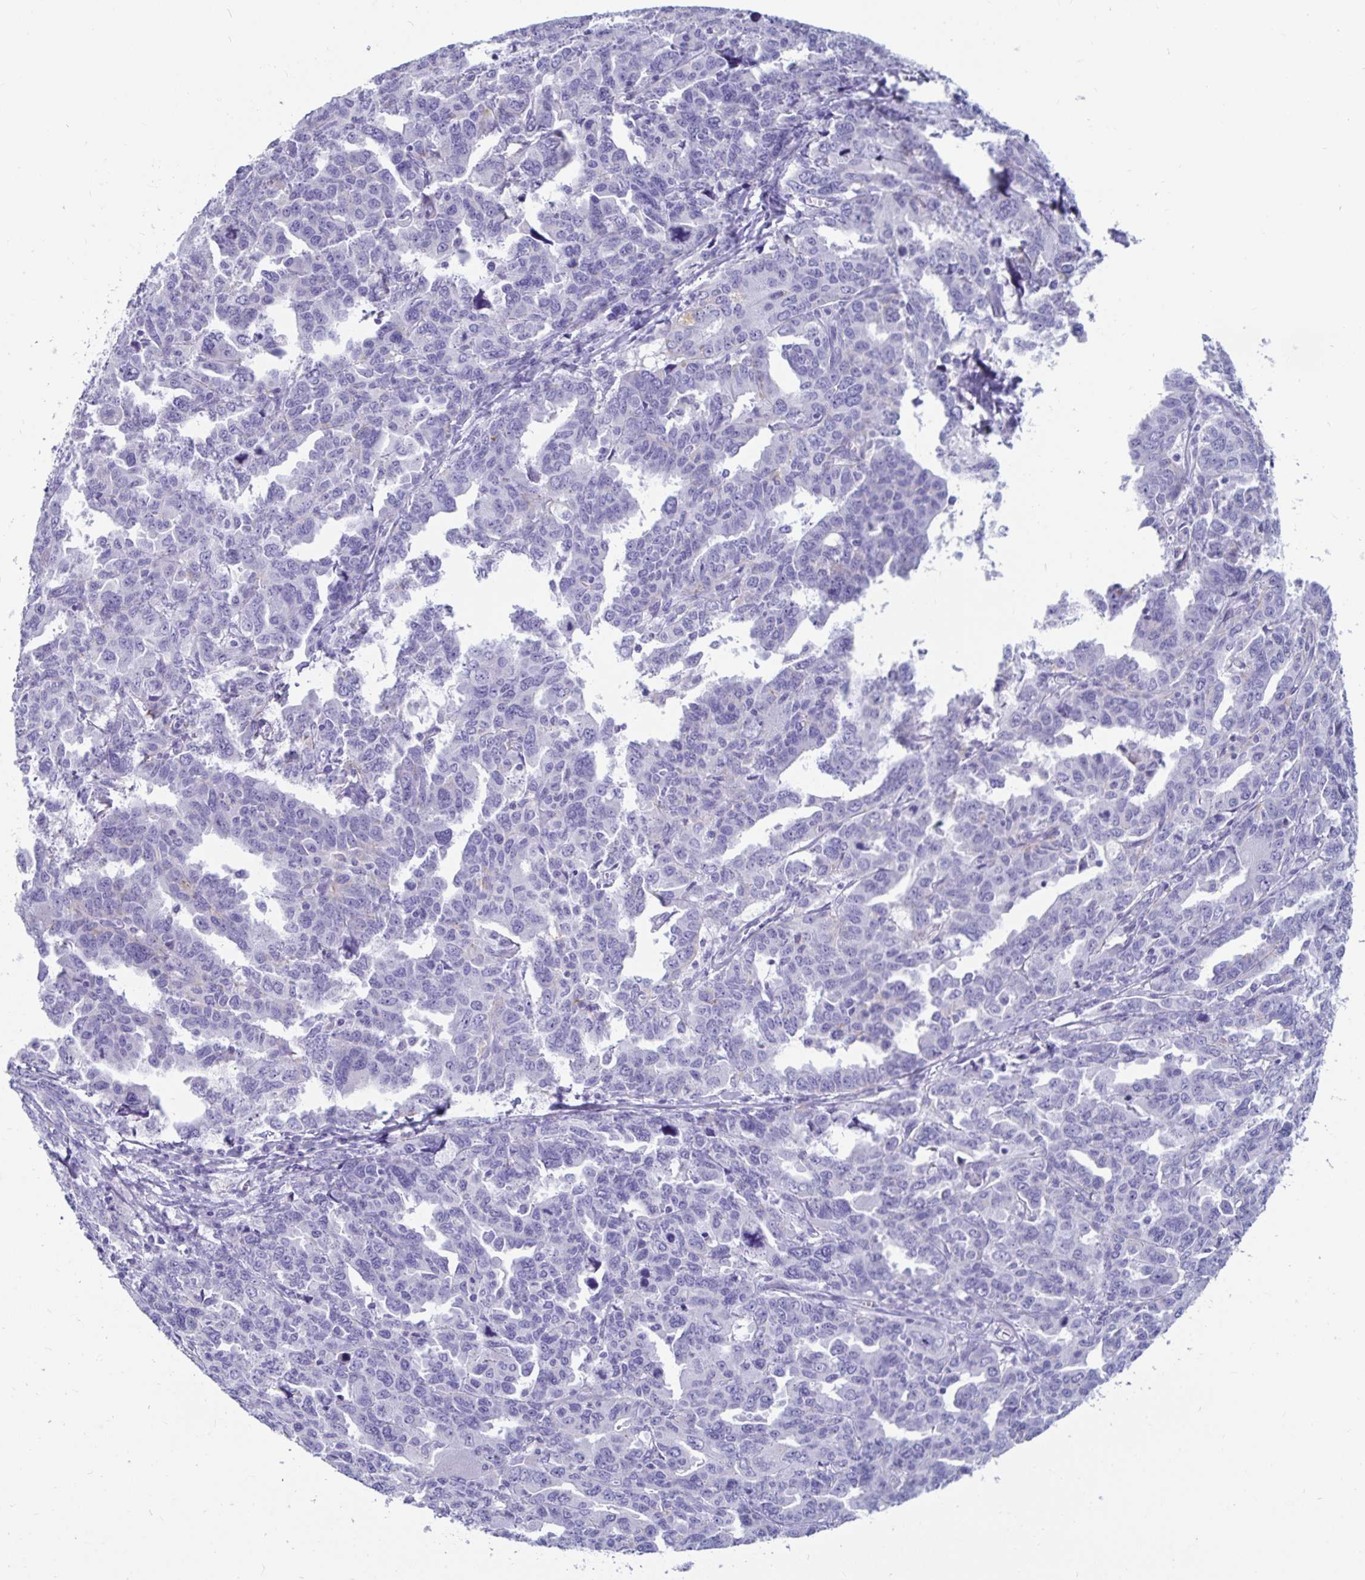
{"staining": {"intensity": "negative", "quantity": "none", "location": "none"}, "tissue": "ovarian cancer", "cell_type": "Tumor cells", "image_type": "cancer", "snomed": [{"axis": "morphology", "description": "Adenocarcinoma, NOS"}, {"axis": "morphology", "description": "Carcinoma, endometroid"}, {"axis": "topography", "description": "Ovary"}], "caption": "Tumor cells show no significant protein positivity in ovarian cancer.", "gene": "ZPBP2", "patient": {"sex": "female", "age": 72}}